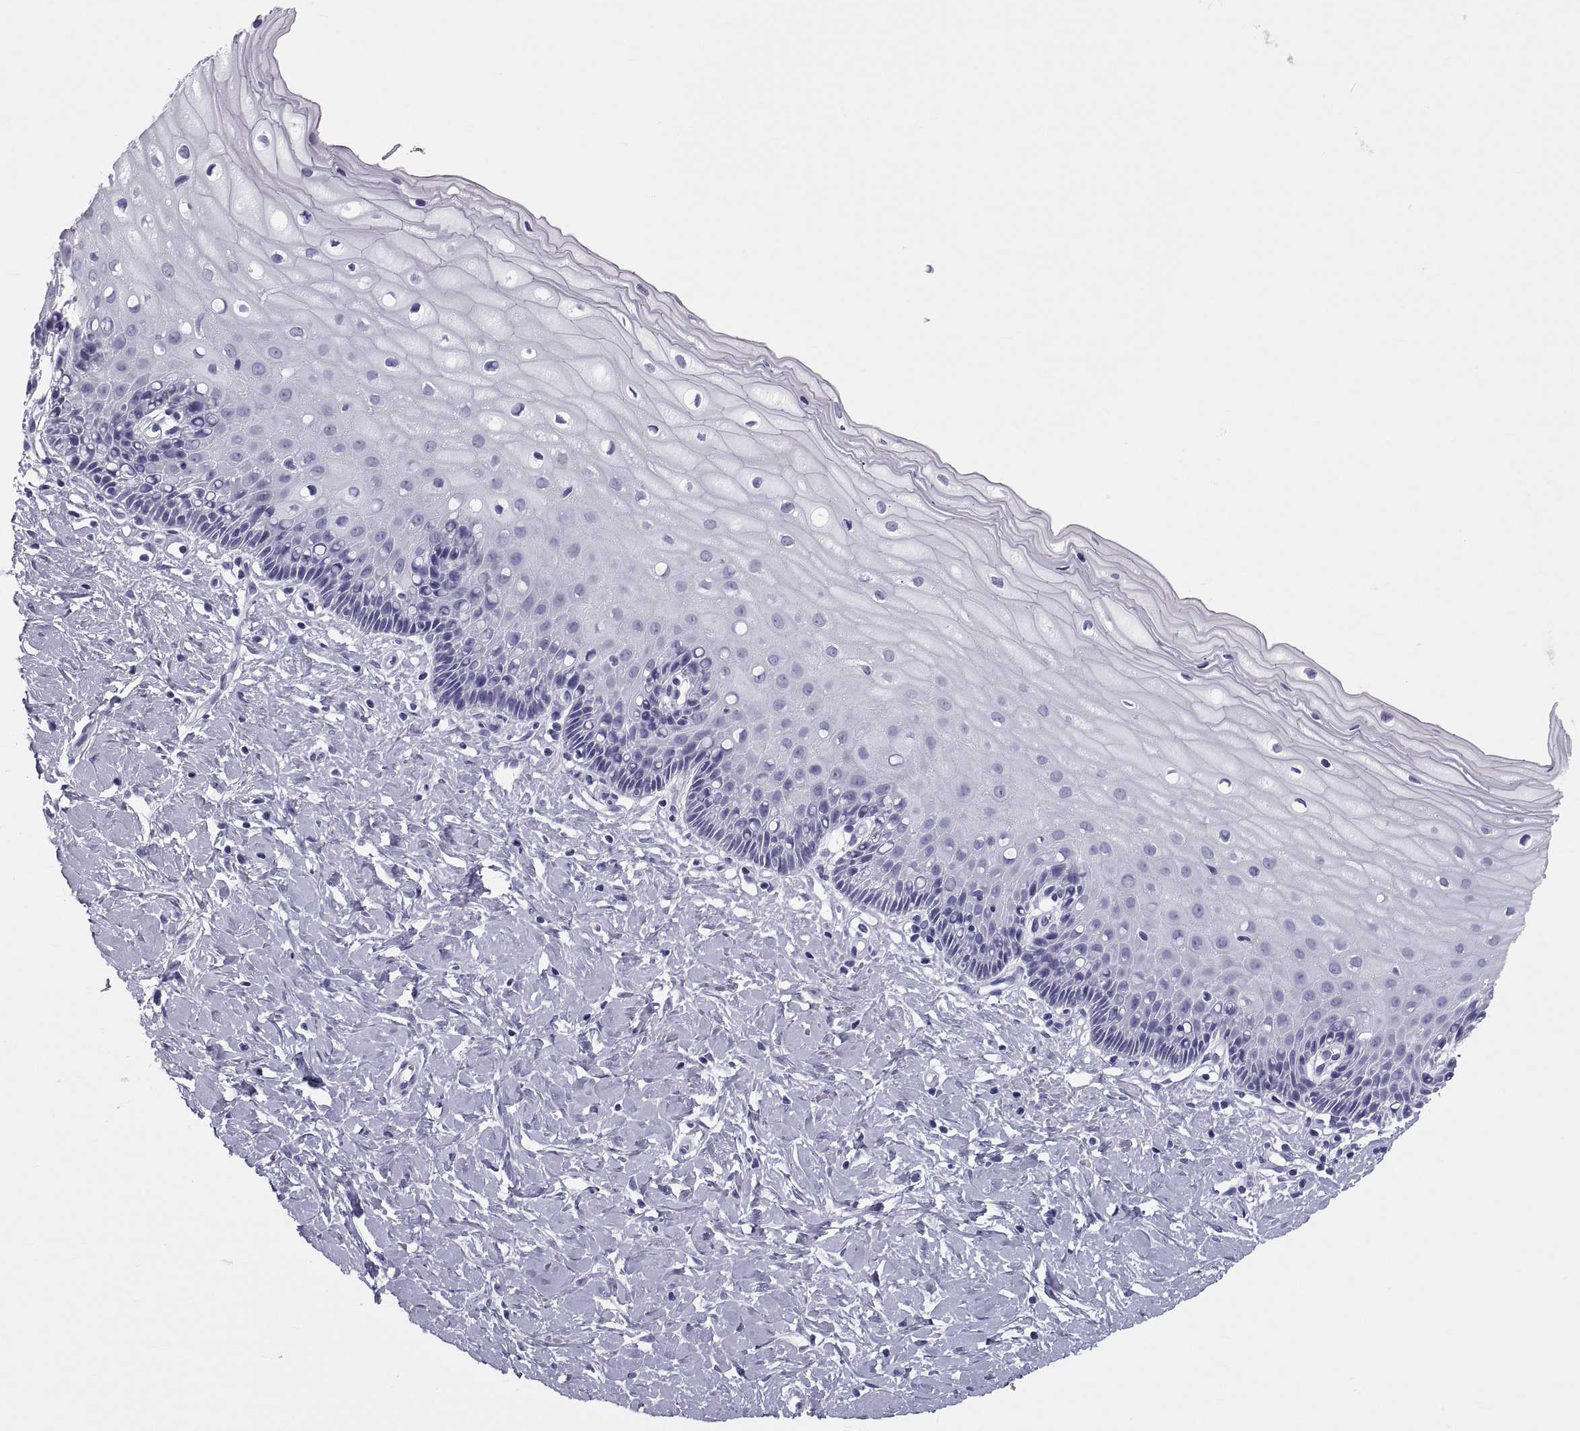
{"staining": {"intensity": "negative", "quantity": "none", "location": "none"}, "tissue": "cervix", "cell_type": "Glandular cells", "image_type": "normal", "snomed": [{"axis": "morphology", "description": "Normal tissue, NOS"}, {"axis": "topography", "description": "Cervix"}], "caption": "An image of cervix stained for a protein shows no brown staining in glandular cells.", "gene": "DEFB129", "patient": {"sex": "female", "age": 37}}